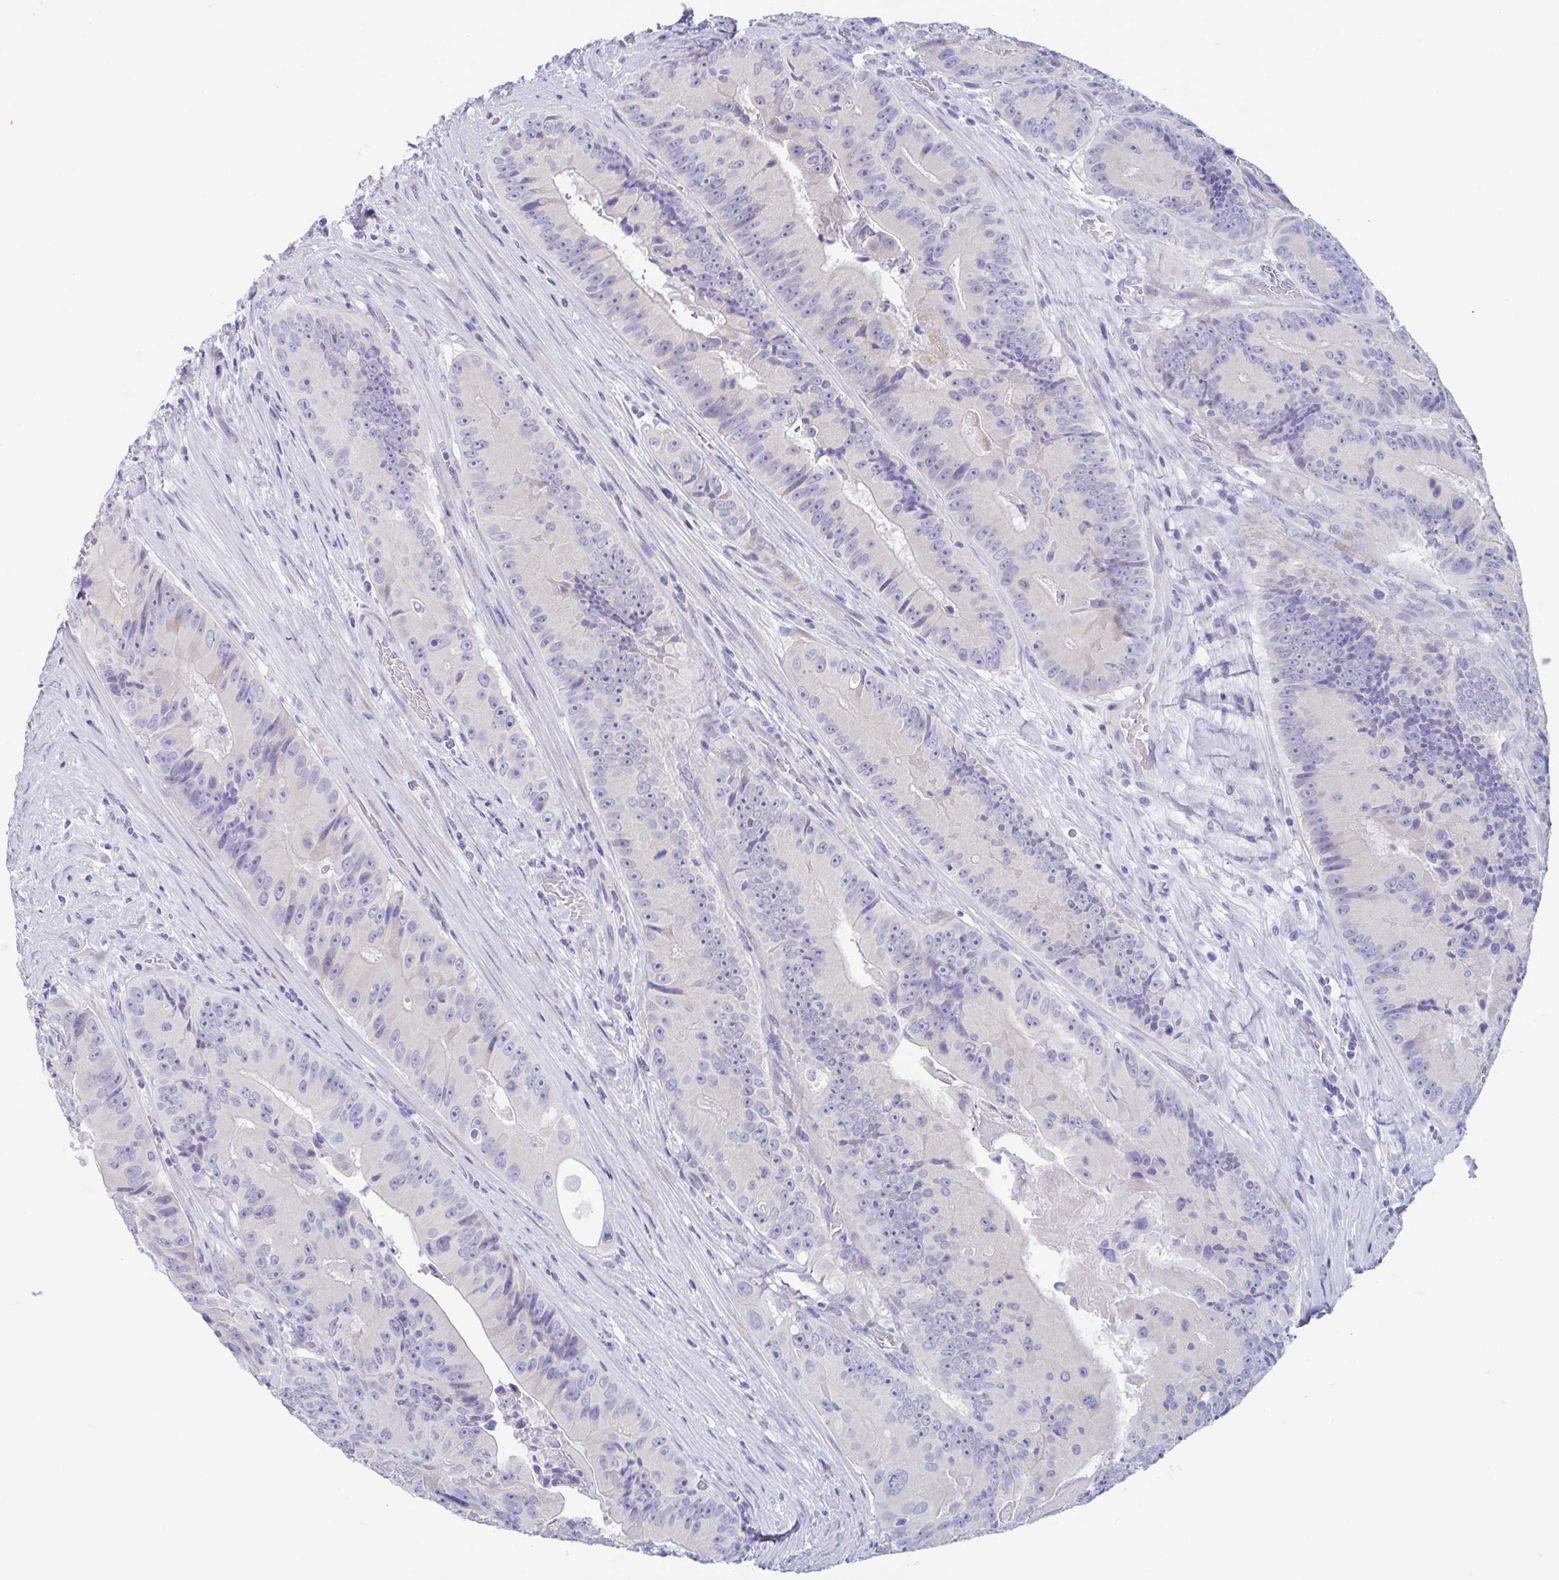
{"staining": {"intensity": "negative", "quantity": "none", "location": "none"}, "tissue": "colorectal cancer", "cell_type": "Tumor cells", "image_type": "cancer", "snomed": [{"axis": "morphology", "description": "Adenocarcinoma, NOS"}, {"axis": "topography", "description": "Colon"}], "caption": "There is no significant staining in tumor cells of colorectal cancer.", "gene": "ZPBP", "patient": {"sex": "female", "age": 86}}